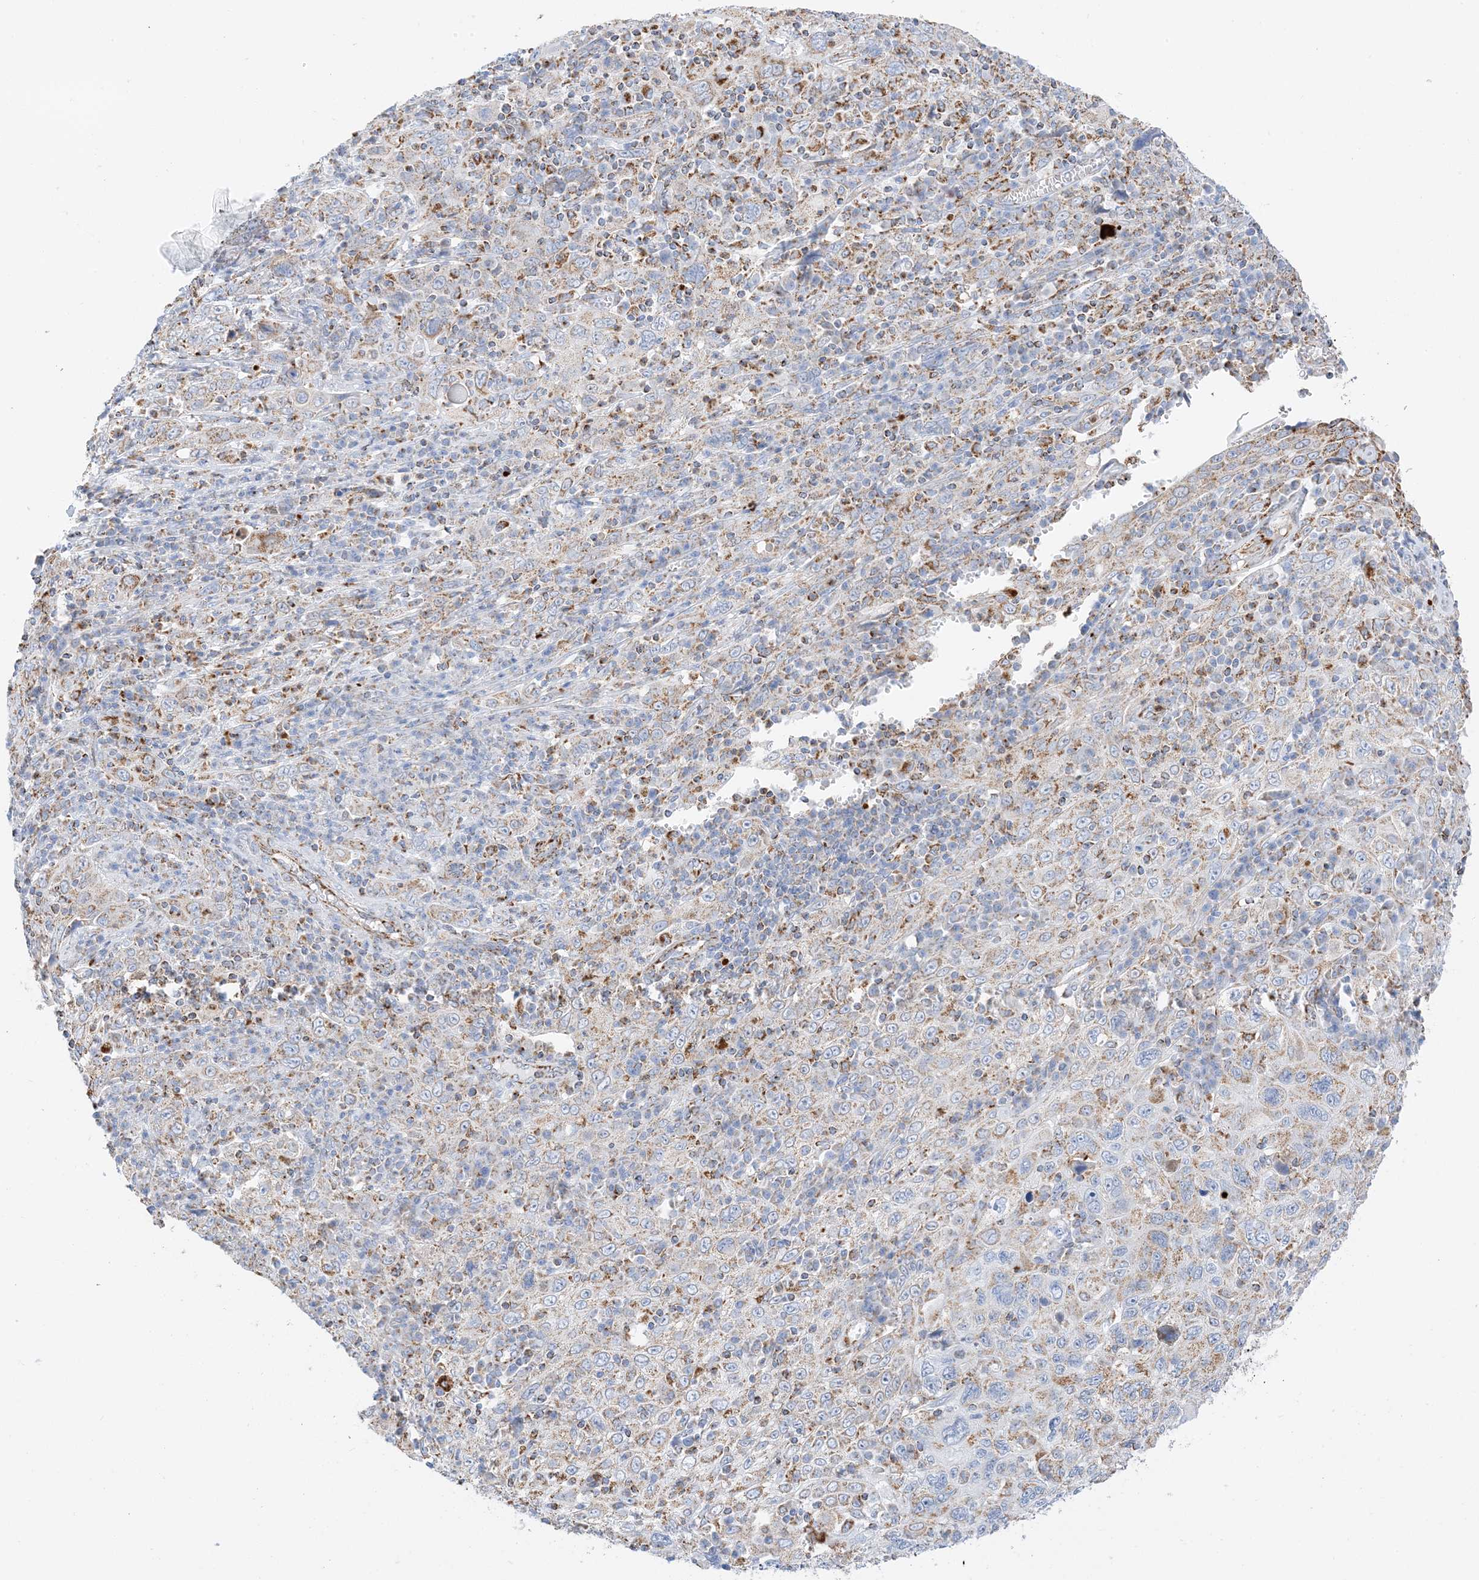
{"staining": {"intensity": "weak", "quantity": ">75%", "location": "cytoplasmic/membranous"}, "tissue": "cervical cancer", "cell_type": "Tumor cells", "image_type": "cancer", "snomed": [{"axis": "morphology", "description": "Squamous cell carcinoma, NOS"}, {"axis": "topography", "description": "Cervix"}], "caption": "Human cervical cancer (squamous cell carcinoma) stained with a brown dye displays weak cytoplasmic/membranous positive staining in approximately >75% of tumor cells.", "gene": "CAPN13", "patient": {"sex": "female", "age": 46}}